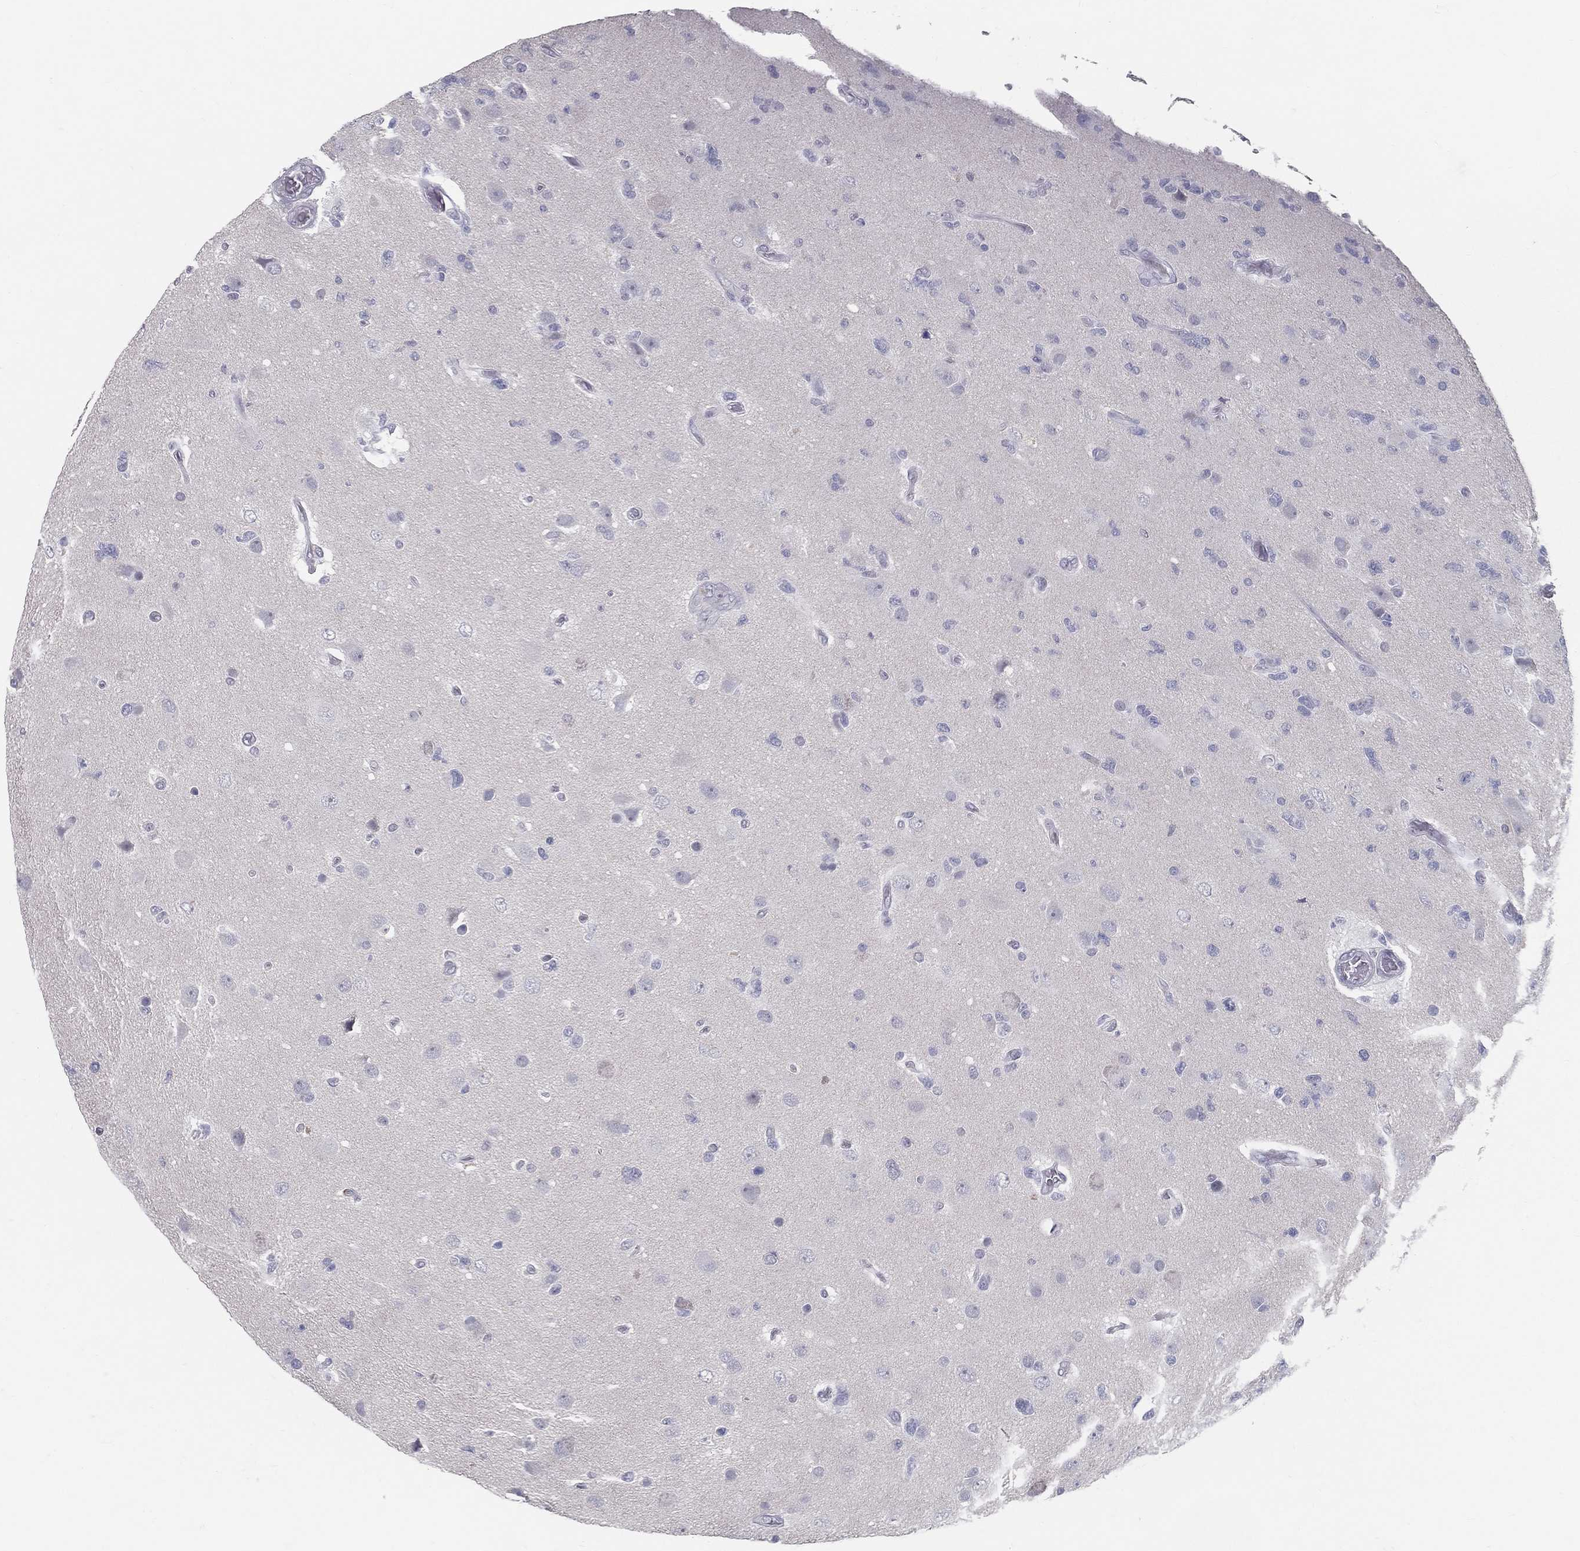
{"staining": {"intensity": "negative", "quantity": "none", "location": "none"}, "tissue": "glioma", "cell_type": "Tumor cells", "image_type": "cancer", "snomed": [{"axis": "morphology", "description": "Glioma, malignant, High grade"}, {"axis": "topography", "description": "Cerebral cortex"}], "caption": "Protein analysis of glioma exhibits no significant expression in tumor cells. (Immunohistochemistry, brightfield microscopy, high magnification).", "gene": "ACE2", "patient": {"sex": "male", "age": 70}}